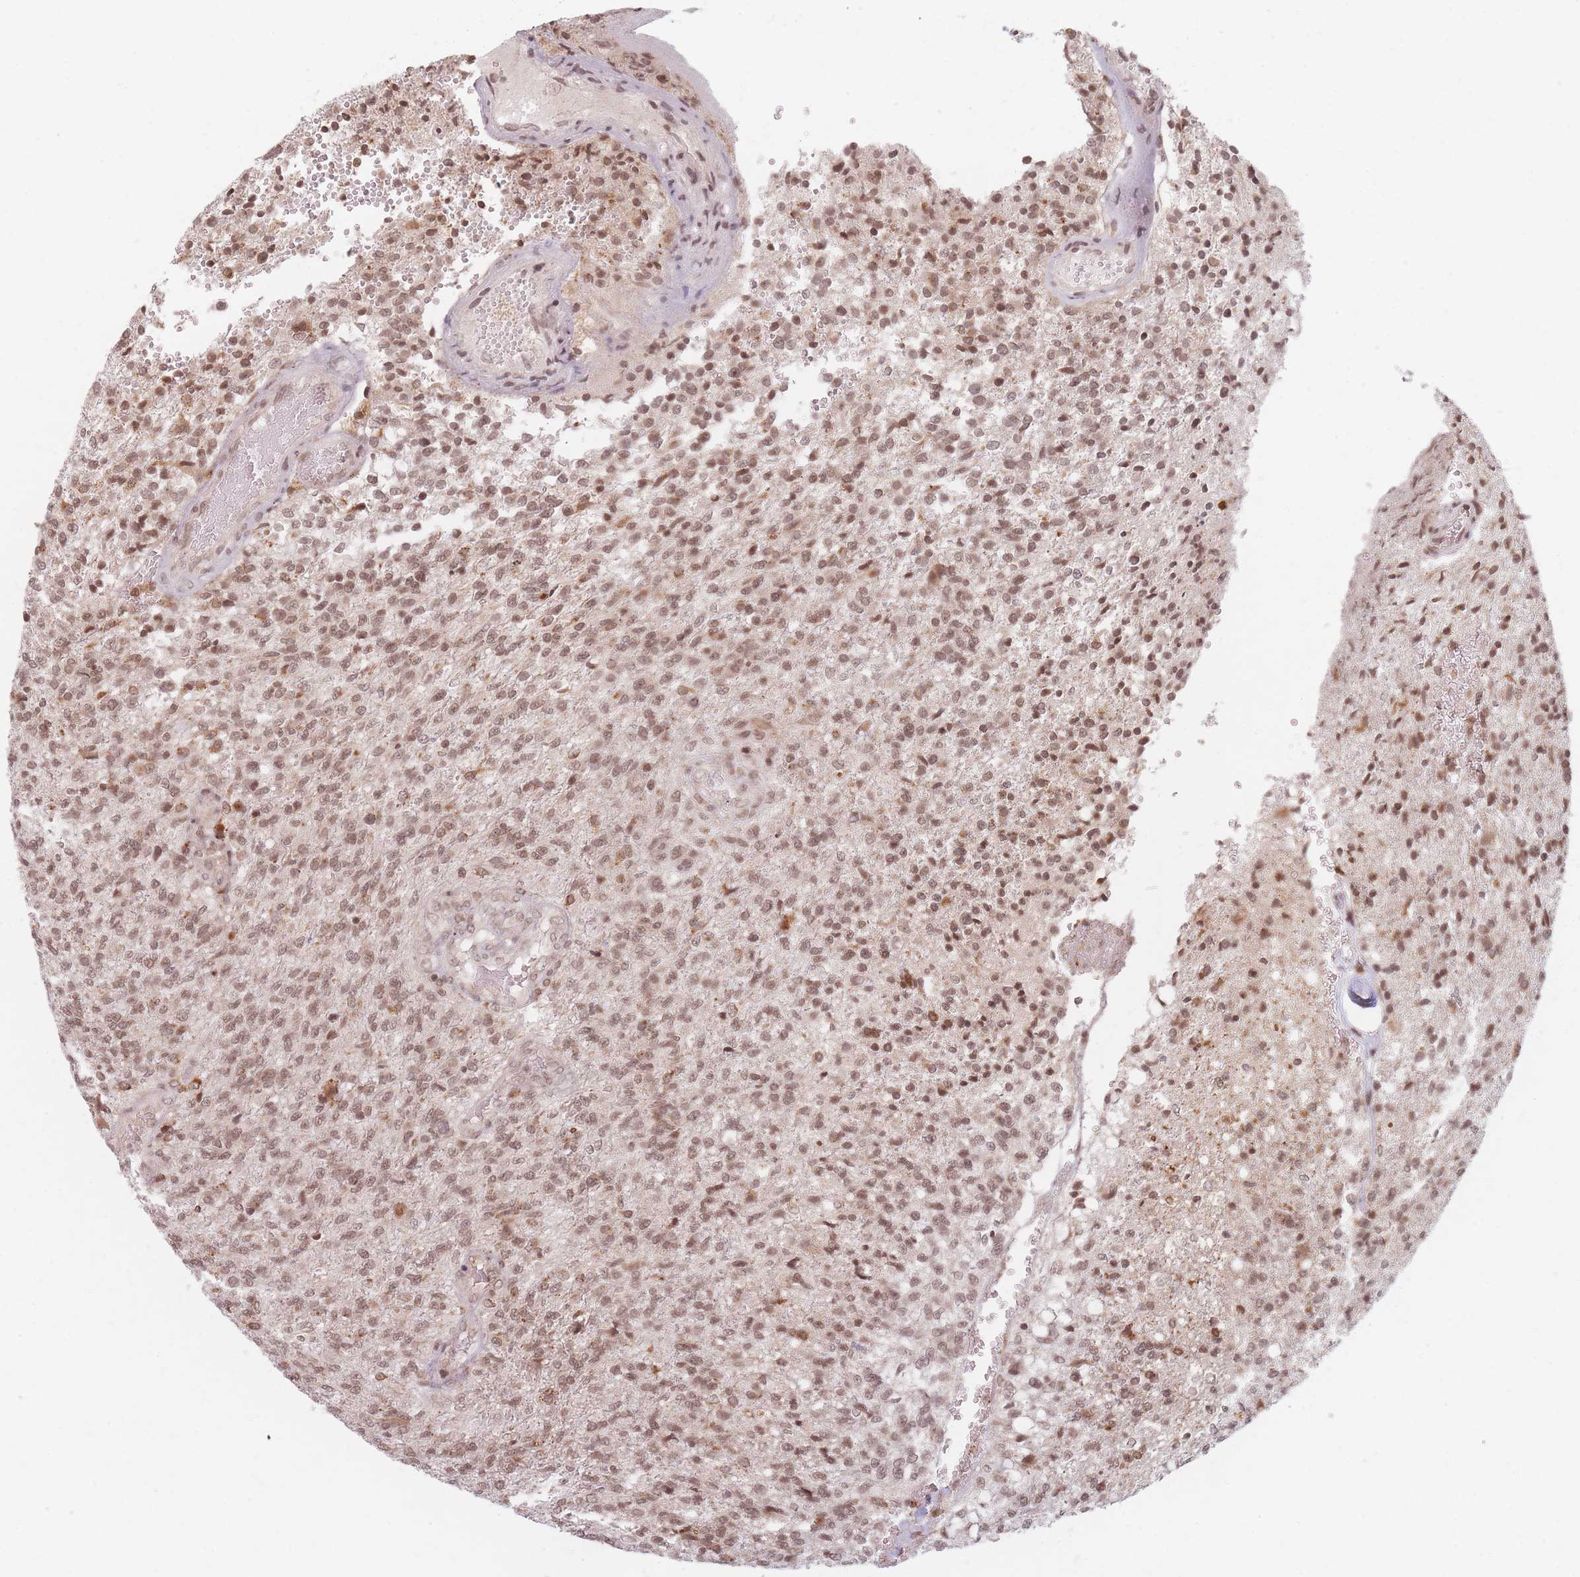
{"staining": {"intensity": "moderate", "quantity": ">75%", "location": "nuclear"}, "tissue": "glioma", "cell_type": "Tumor cells", "image_type": "cancer", "snomed": [{"axis": "morphology", "description": "Glioma, malignant, High grade"}, {"axis": "topography", "description": "Brain"}], "caption": "Glioma stained with immunohistochemistry (IHC) demonstrates moderate nuclear positivity in approximately >75% of tumor cells.", "gene": "SPATA45", "patient": {"sex": "male", "age": 56}}